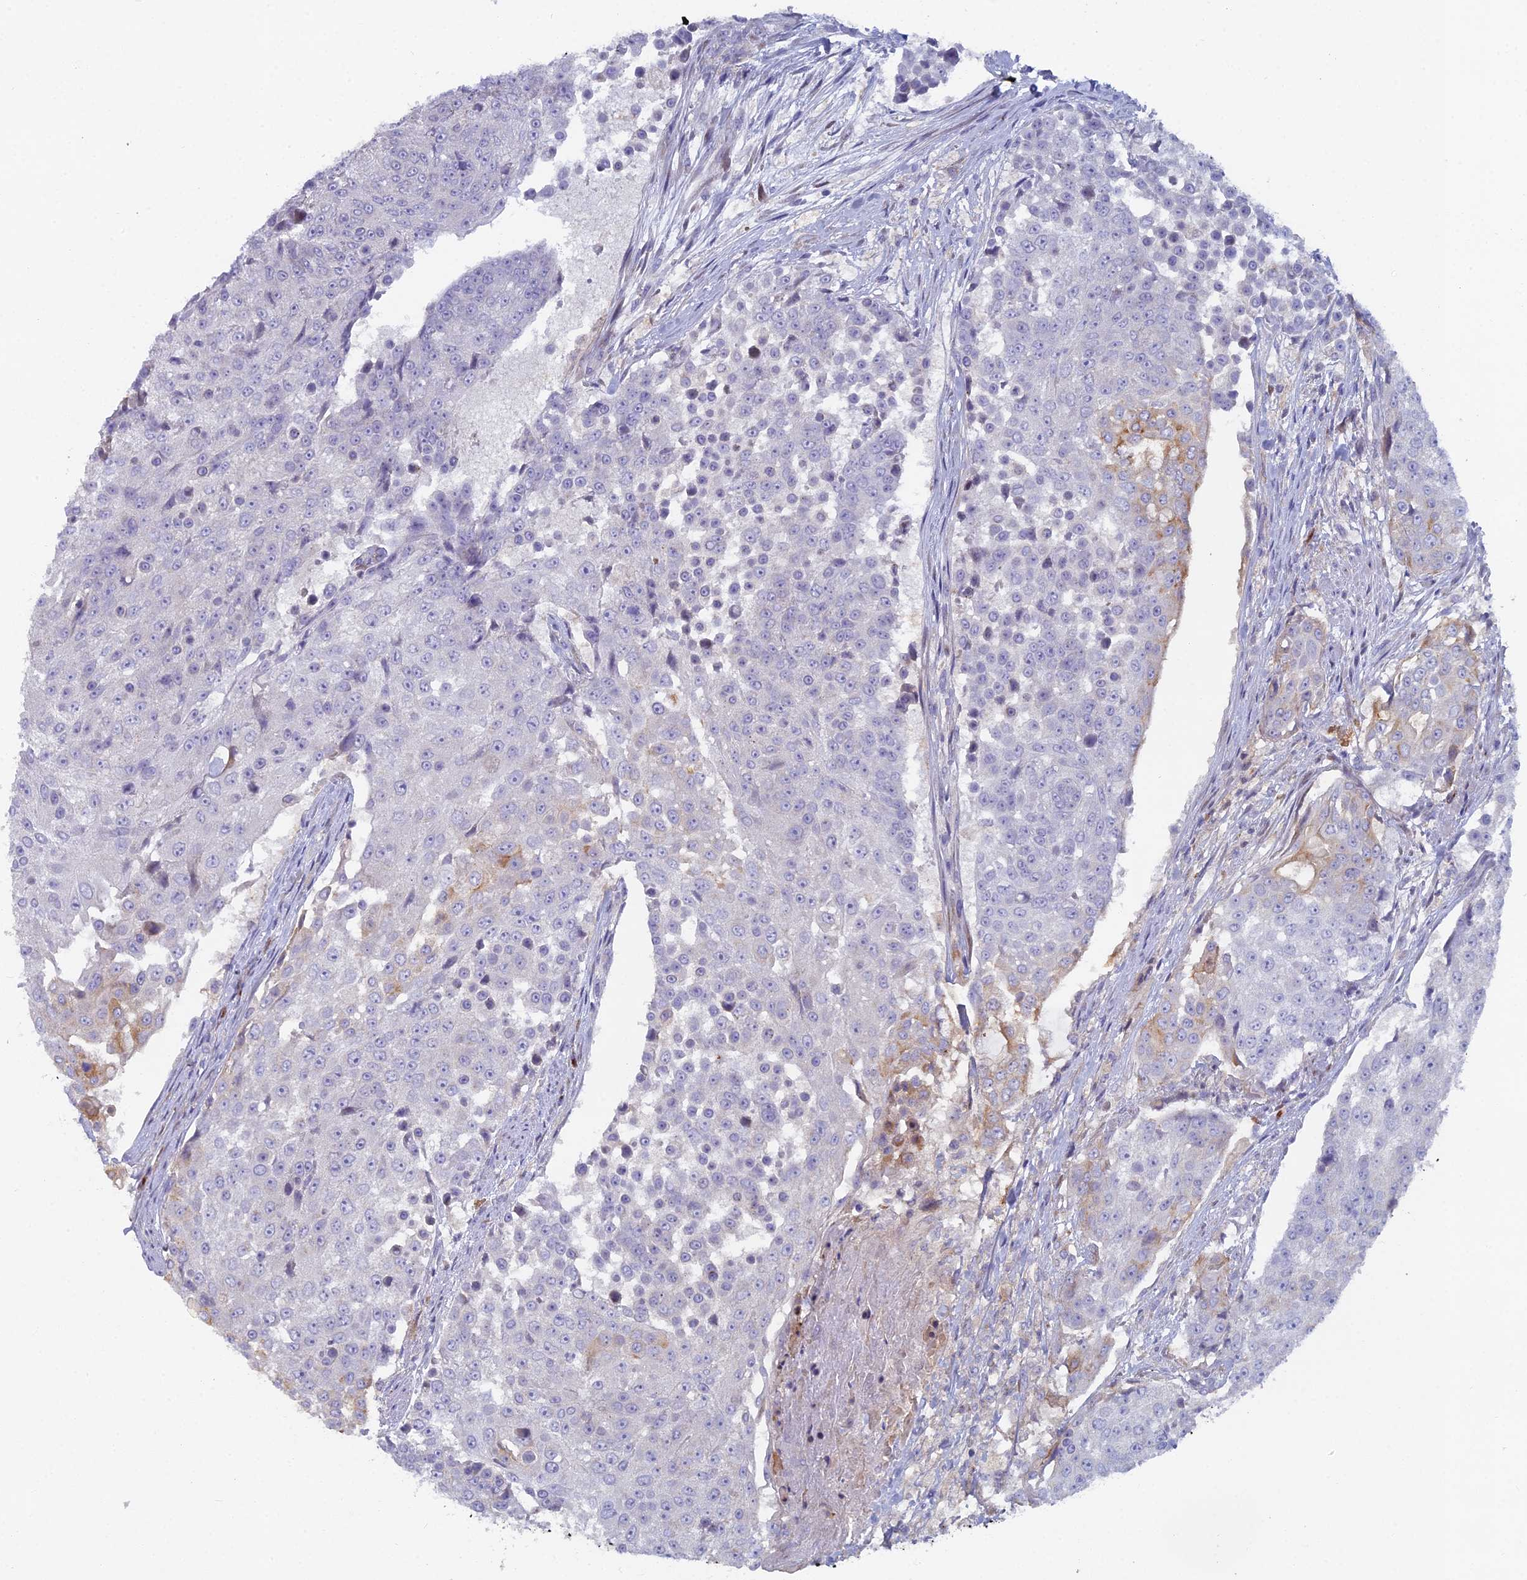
{"staining": {"intensity": "negative", "quantity": "none", "location": "none"}, "tissue": "urothelial cancer", "cell_type": "Tumor cells", "image_type": "cancer", "snomed": [{"axis": "morphology", "description": "Urothelial carcinoma, High grade"}, {"axis": "topography", "description": "Urinary bladder"}], "caption": "Urothelial carcinoma (high-grade) was stained to show a protein in brown. There is no significant expression in tumor cells.", "gene": "B9D2", "patient": {"sex": "female", "age": 63}}